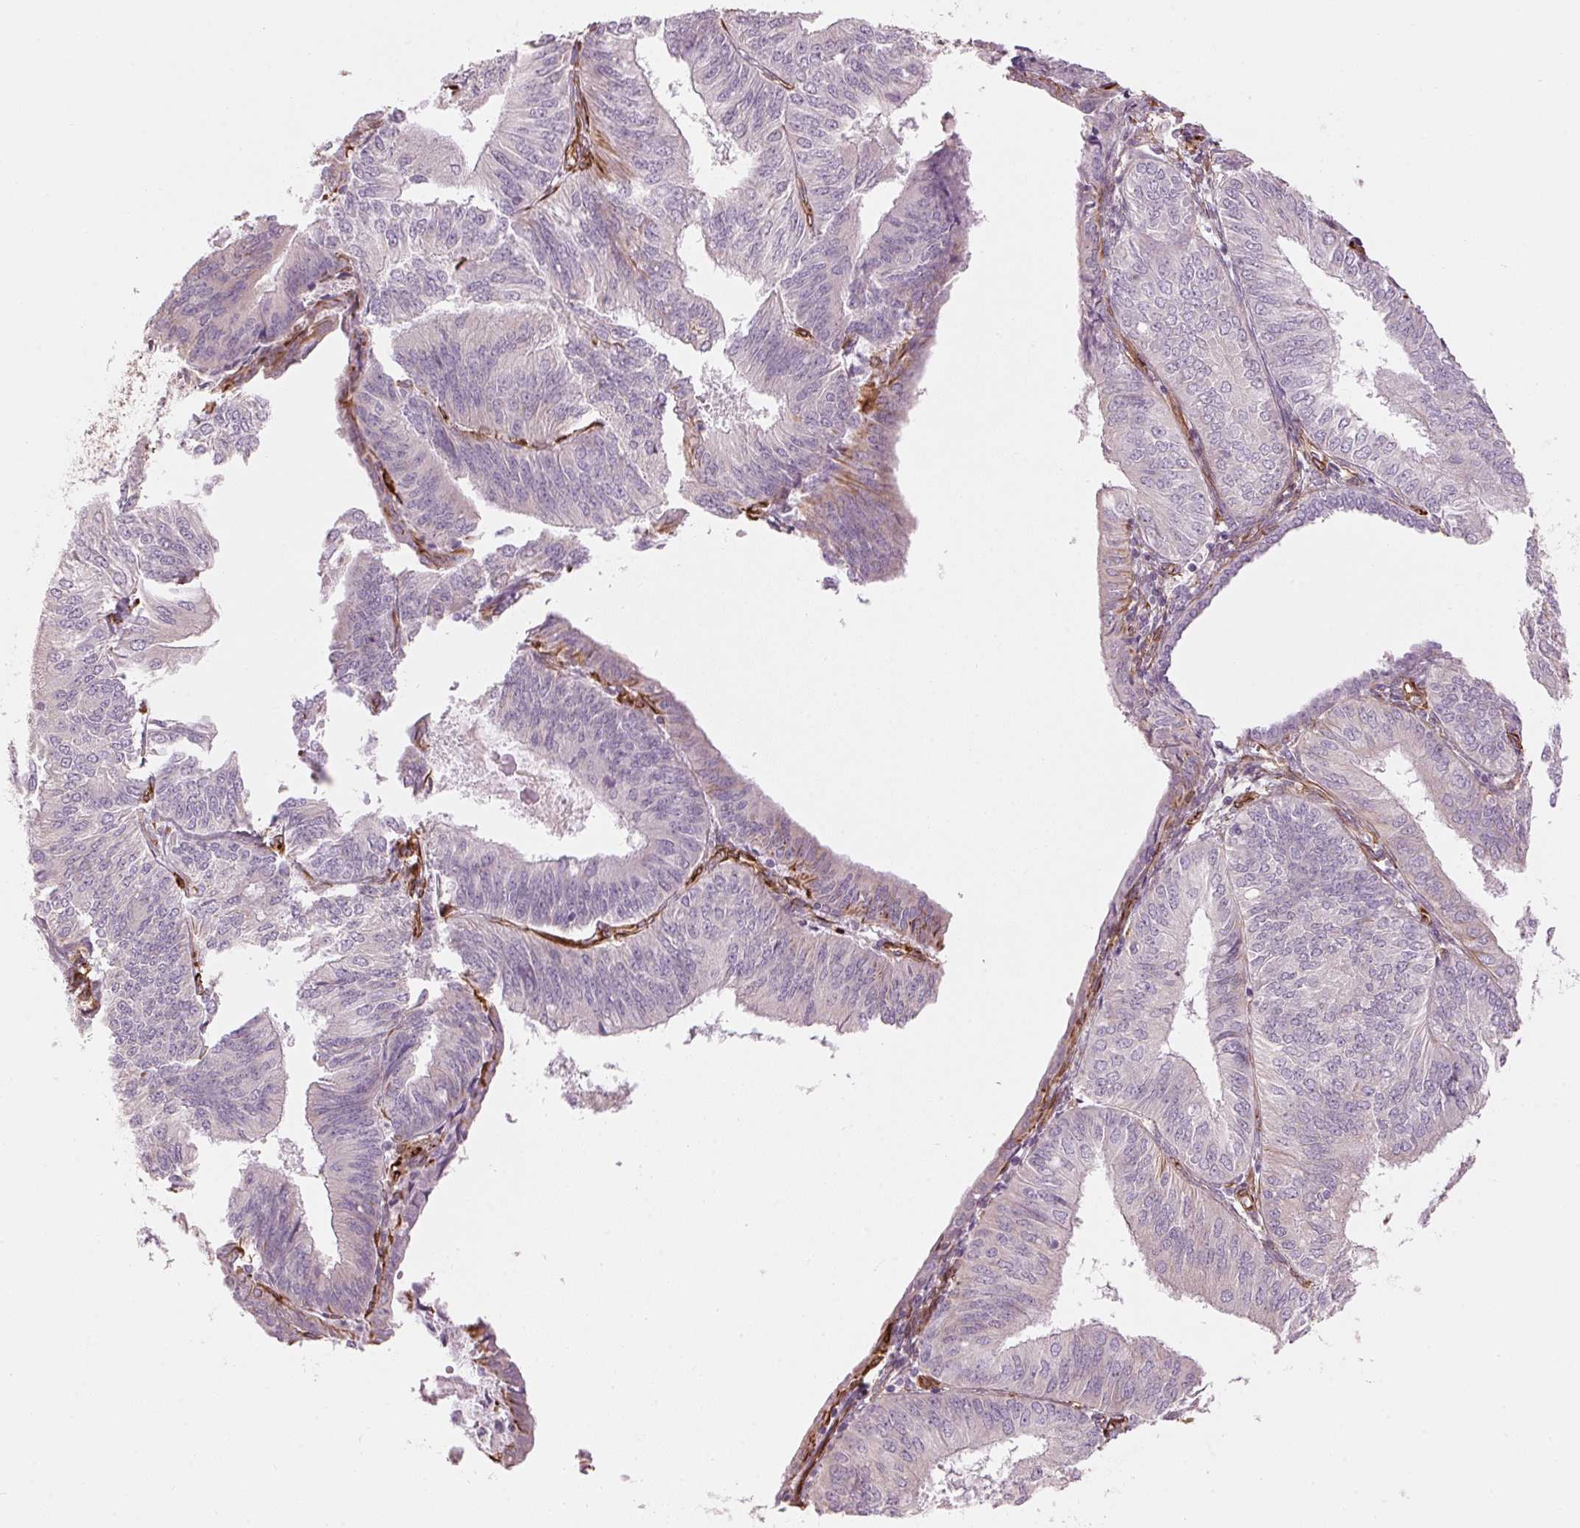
{"staining": {"intensity": "negative", "quantity": "none", "location": "none"}, "tissue": "endometrial cancer", "cell_type": "Tumor cells", "image_type": "cancer", "snomed": [{"axis": "morphology", "description": "Adenocarcinoma, NOS"}, {"axis": "topography", "description": "Endometrium"}], "caption": "Image shows no significant protein expression in tumor cells of endometrial cancer (adenocarcinoma). (Brightfield microscopy of DAB (3,3'-diaminobenzidine) immunohistochemistry (IHC) at high magnification).", "gene": "CLPS", "patient": {"sex": "female", "age": 58}}